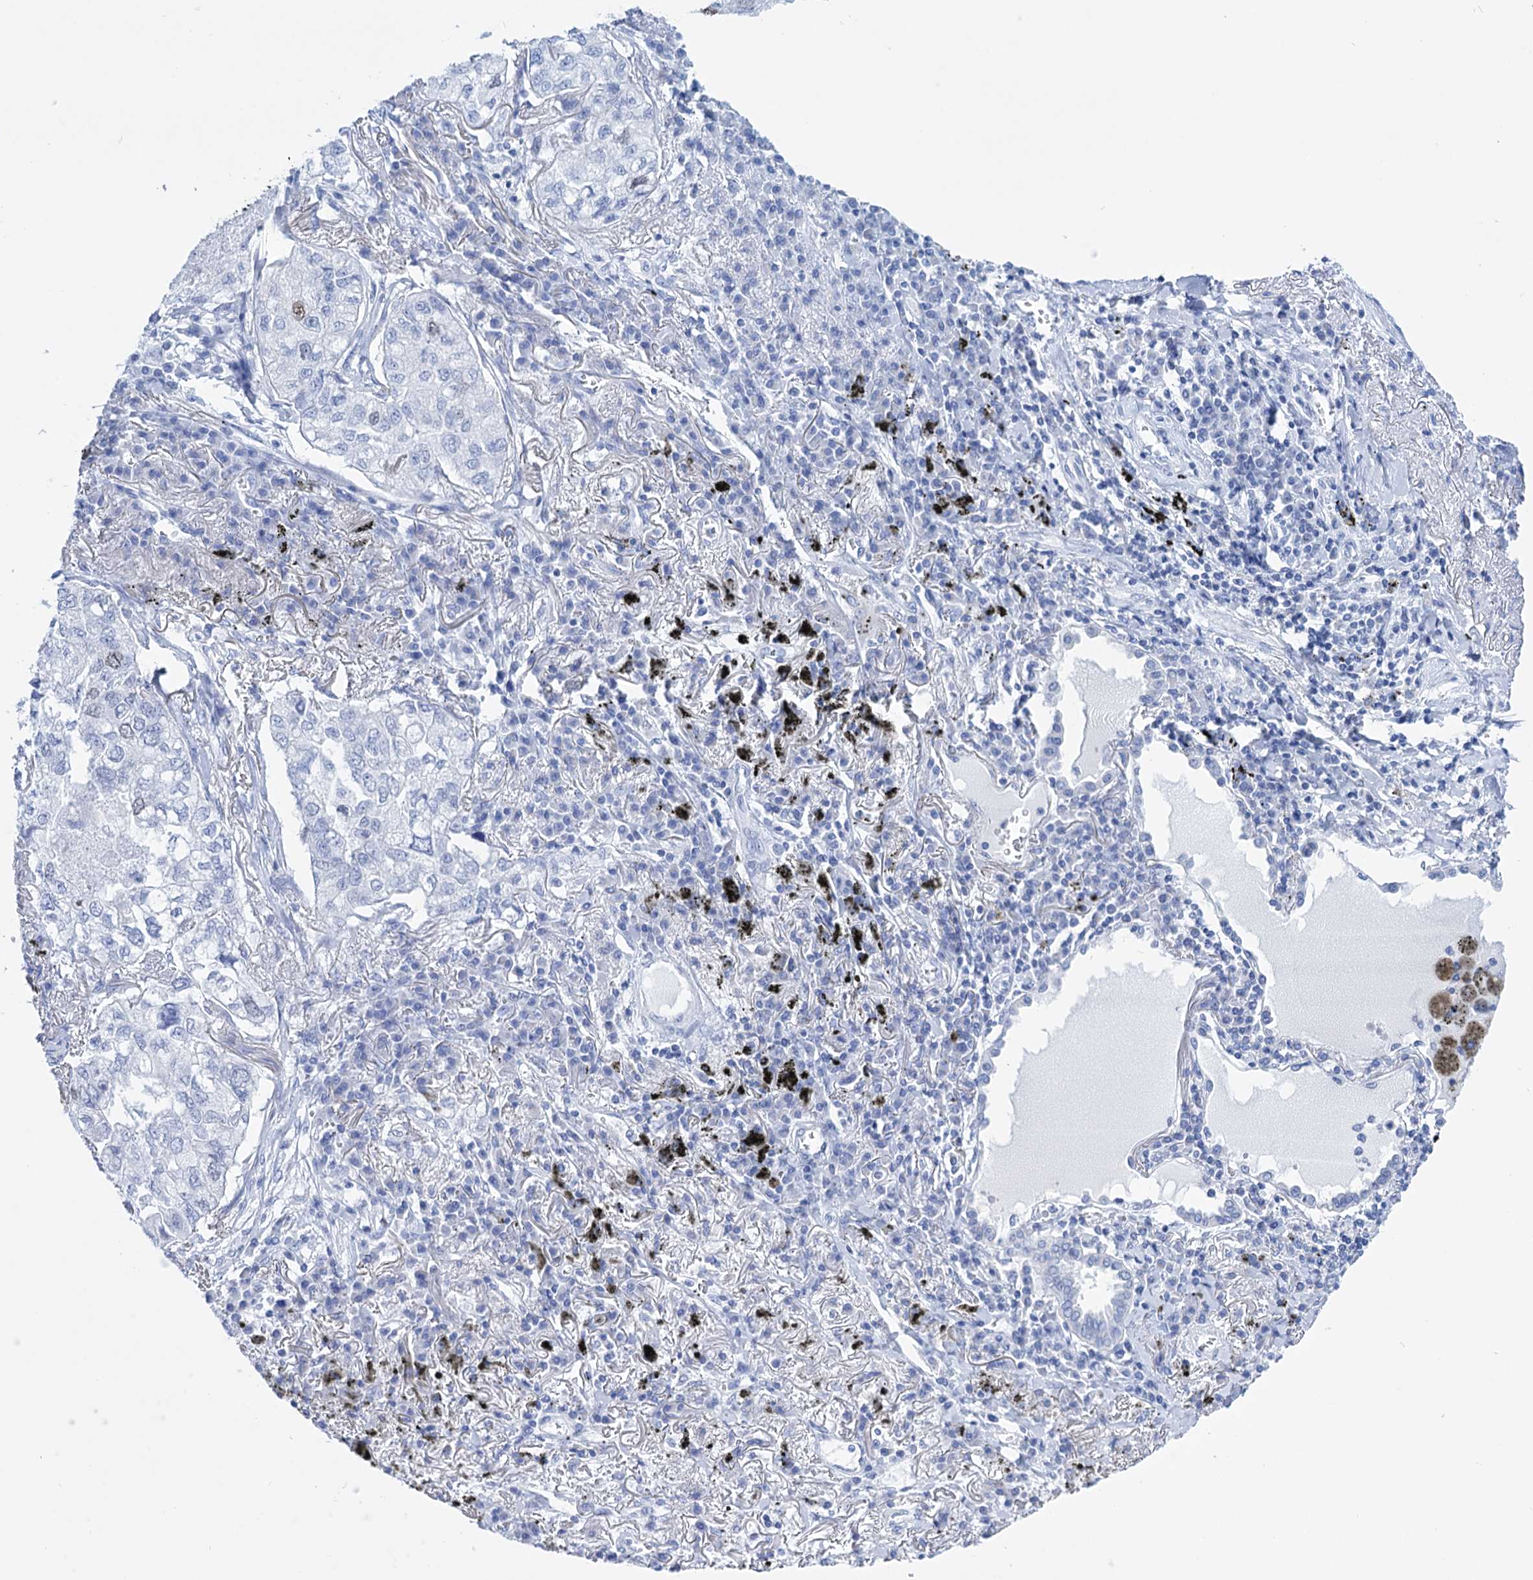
{"staining": {"intensity": "negative", "quantity": "none", "location": "none"}, "tissue": "lung cancer", "cell_type": "Tumor cells", "image_type": "cancer", "snomed": [{"axis": "morphology", "description": "Adenocarcinoma, NOS"}, {"axis": "topography", "description": "Lung"}], "caption": "There is no significant staining in tumor cells of lung cancer. (DAB immunohistochemistry, high magnification).", "gene": "FBXW12", "patient": {"sex": "male", "age": 65}}